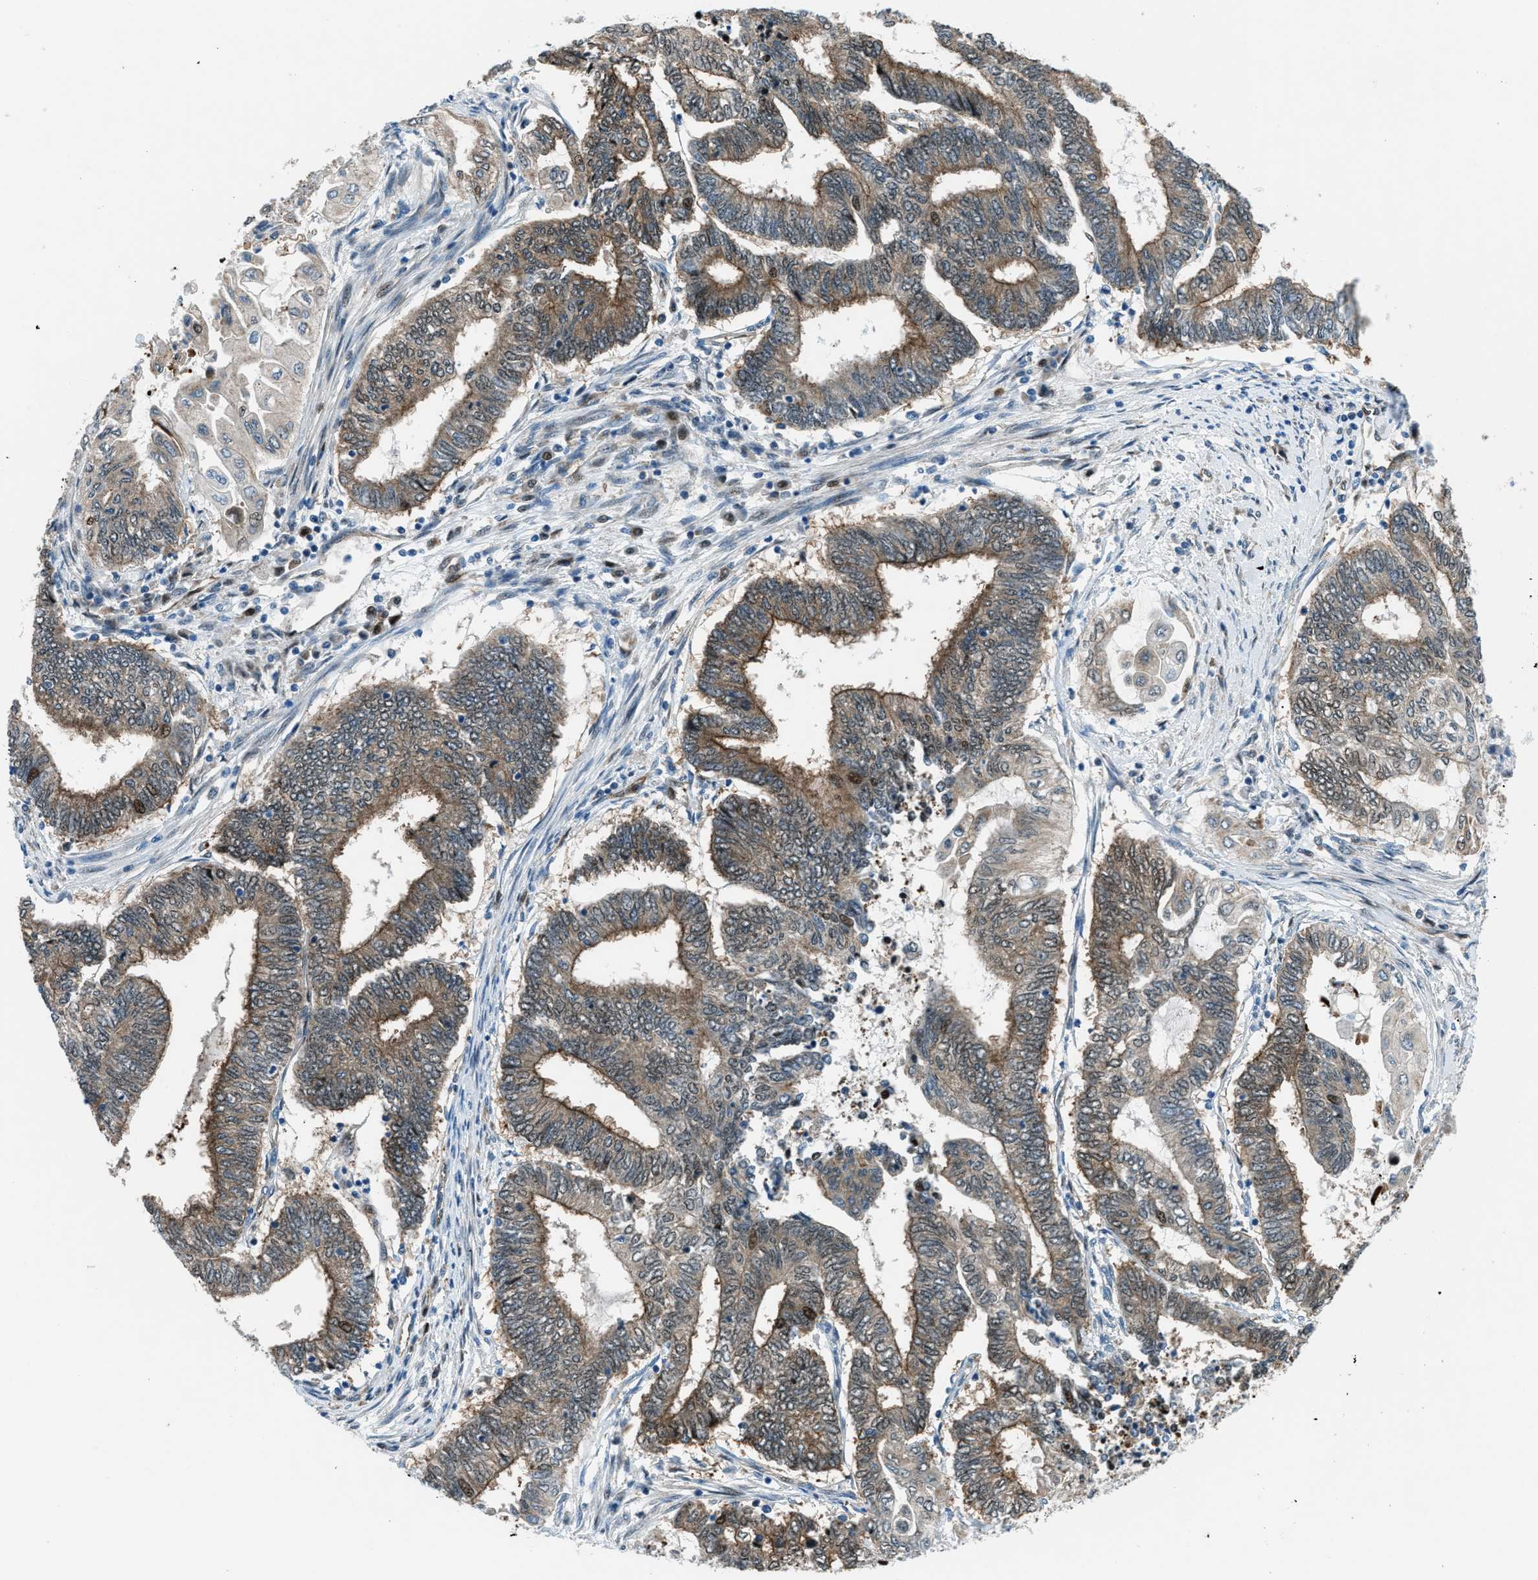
{"staining": {"intensity": "moderate", "quantity": ">75%", "location": "cytoplasmic/membranous"}, "tissue": "endometrial cancer", "cell_type": "Tumor cells", "image_type": "cancer", "snomed": [{"axis": "morphology", "description": "Adenocarcinoma, NOS"}, {"axis": "topography", "description": "Uterus"}, {"axis": "topography", "description": "Endometrium"}], "caption": "Endometrial cancer tissue demonstrates moderate cytoplasmic/membranous positivity in approximately >75% of tumor cells", "gene": "YWHAE", "patient": {"sex": "female", "age": 70}}